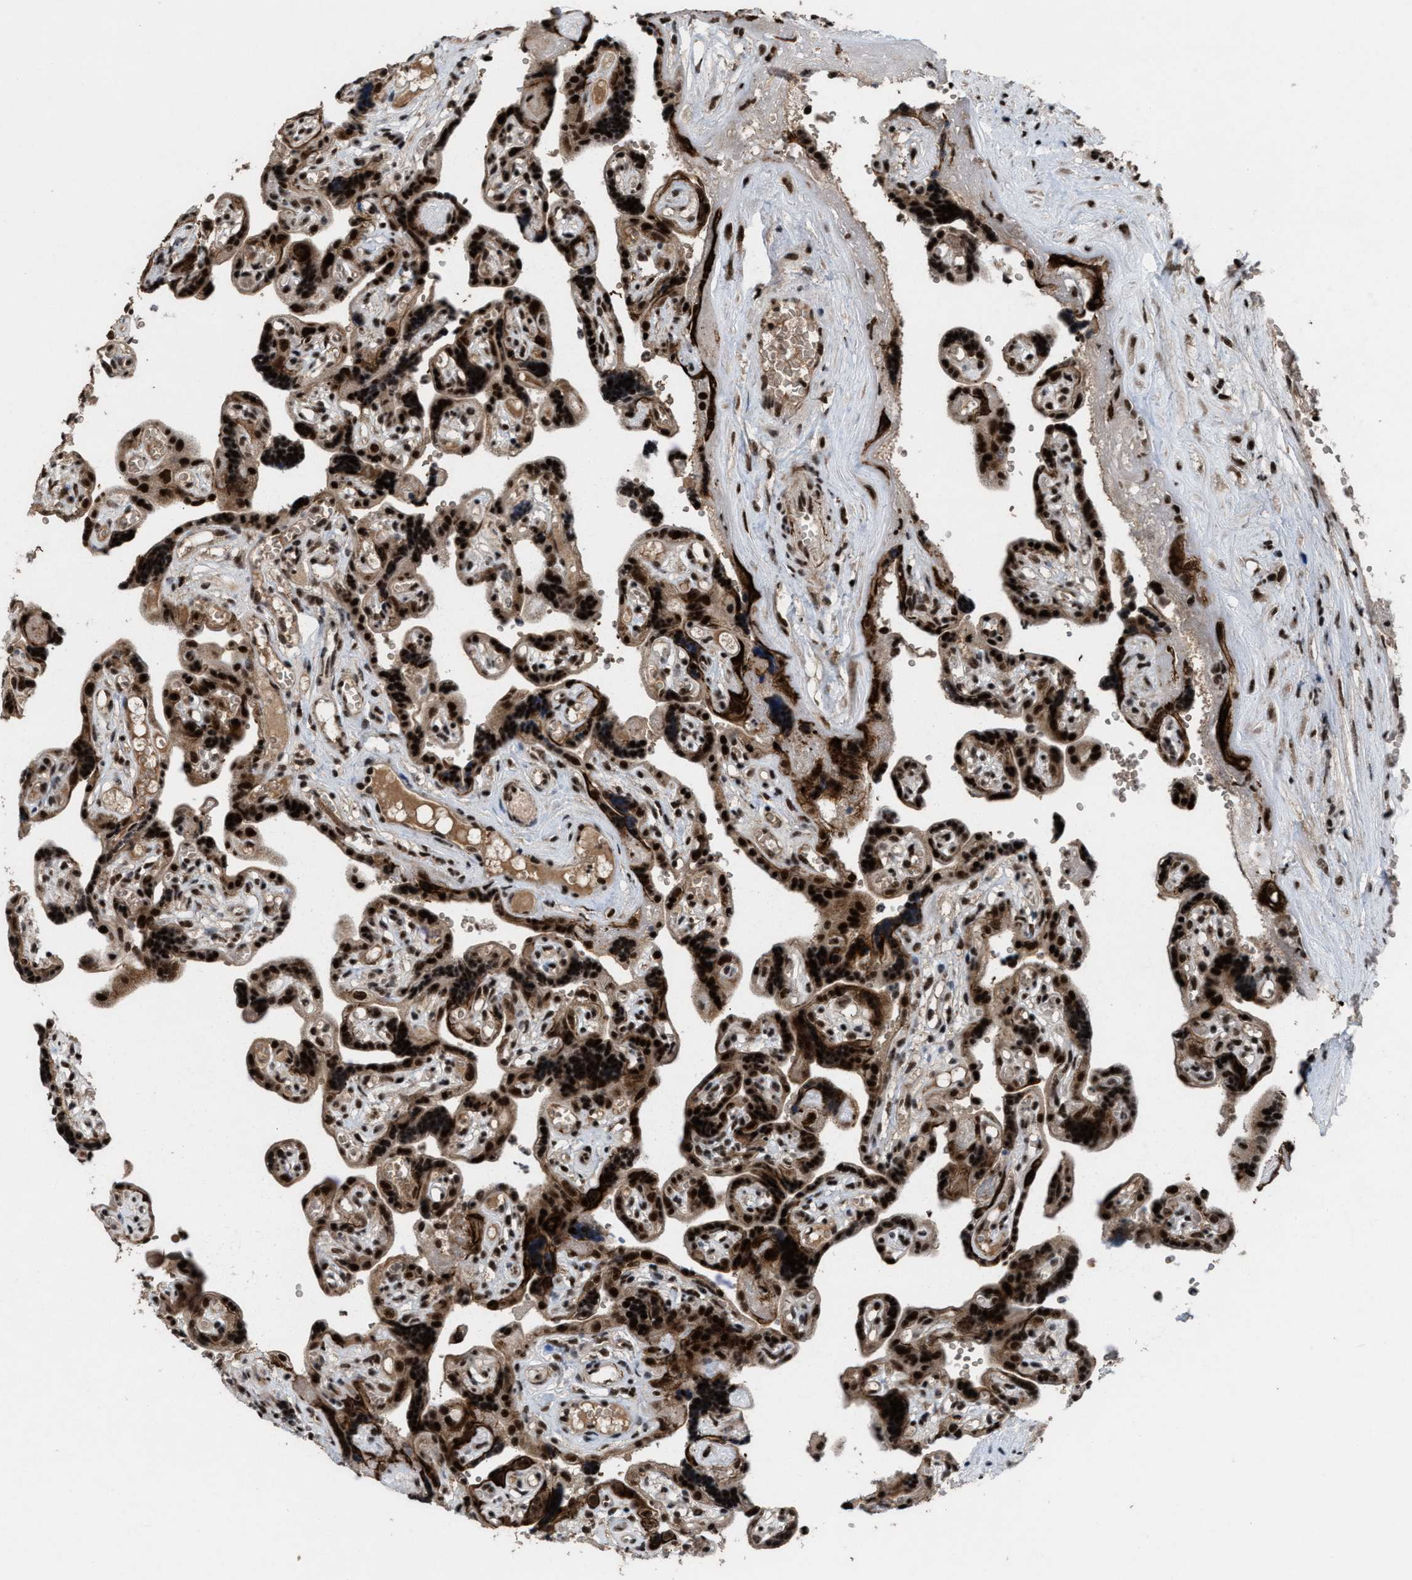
{"staining": {"intensity": "strong", "quantity": ">75%", "location": "cytoplasmic/membranous,nuclear"}, "tissue": "placenta", "cell_type": "Decidual cells", "image_type": "normal", "snomed": [{"axis": "morphology", "description": "Normal tissue, NOS"}, {"axis": "topography", "description": "Placenta"}], "caption": "The micrograph displays a brown stain indicating the presence of a protein in the cytoplasmic/membranous,nuclear of decidual cells in placenta.", "gene": "PRPF4", "patient": {"sex": "female", "age": 30}}